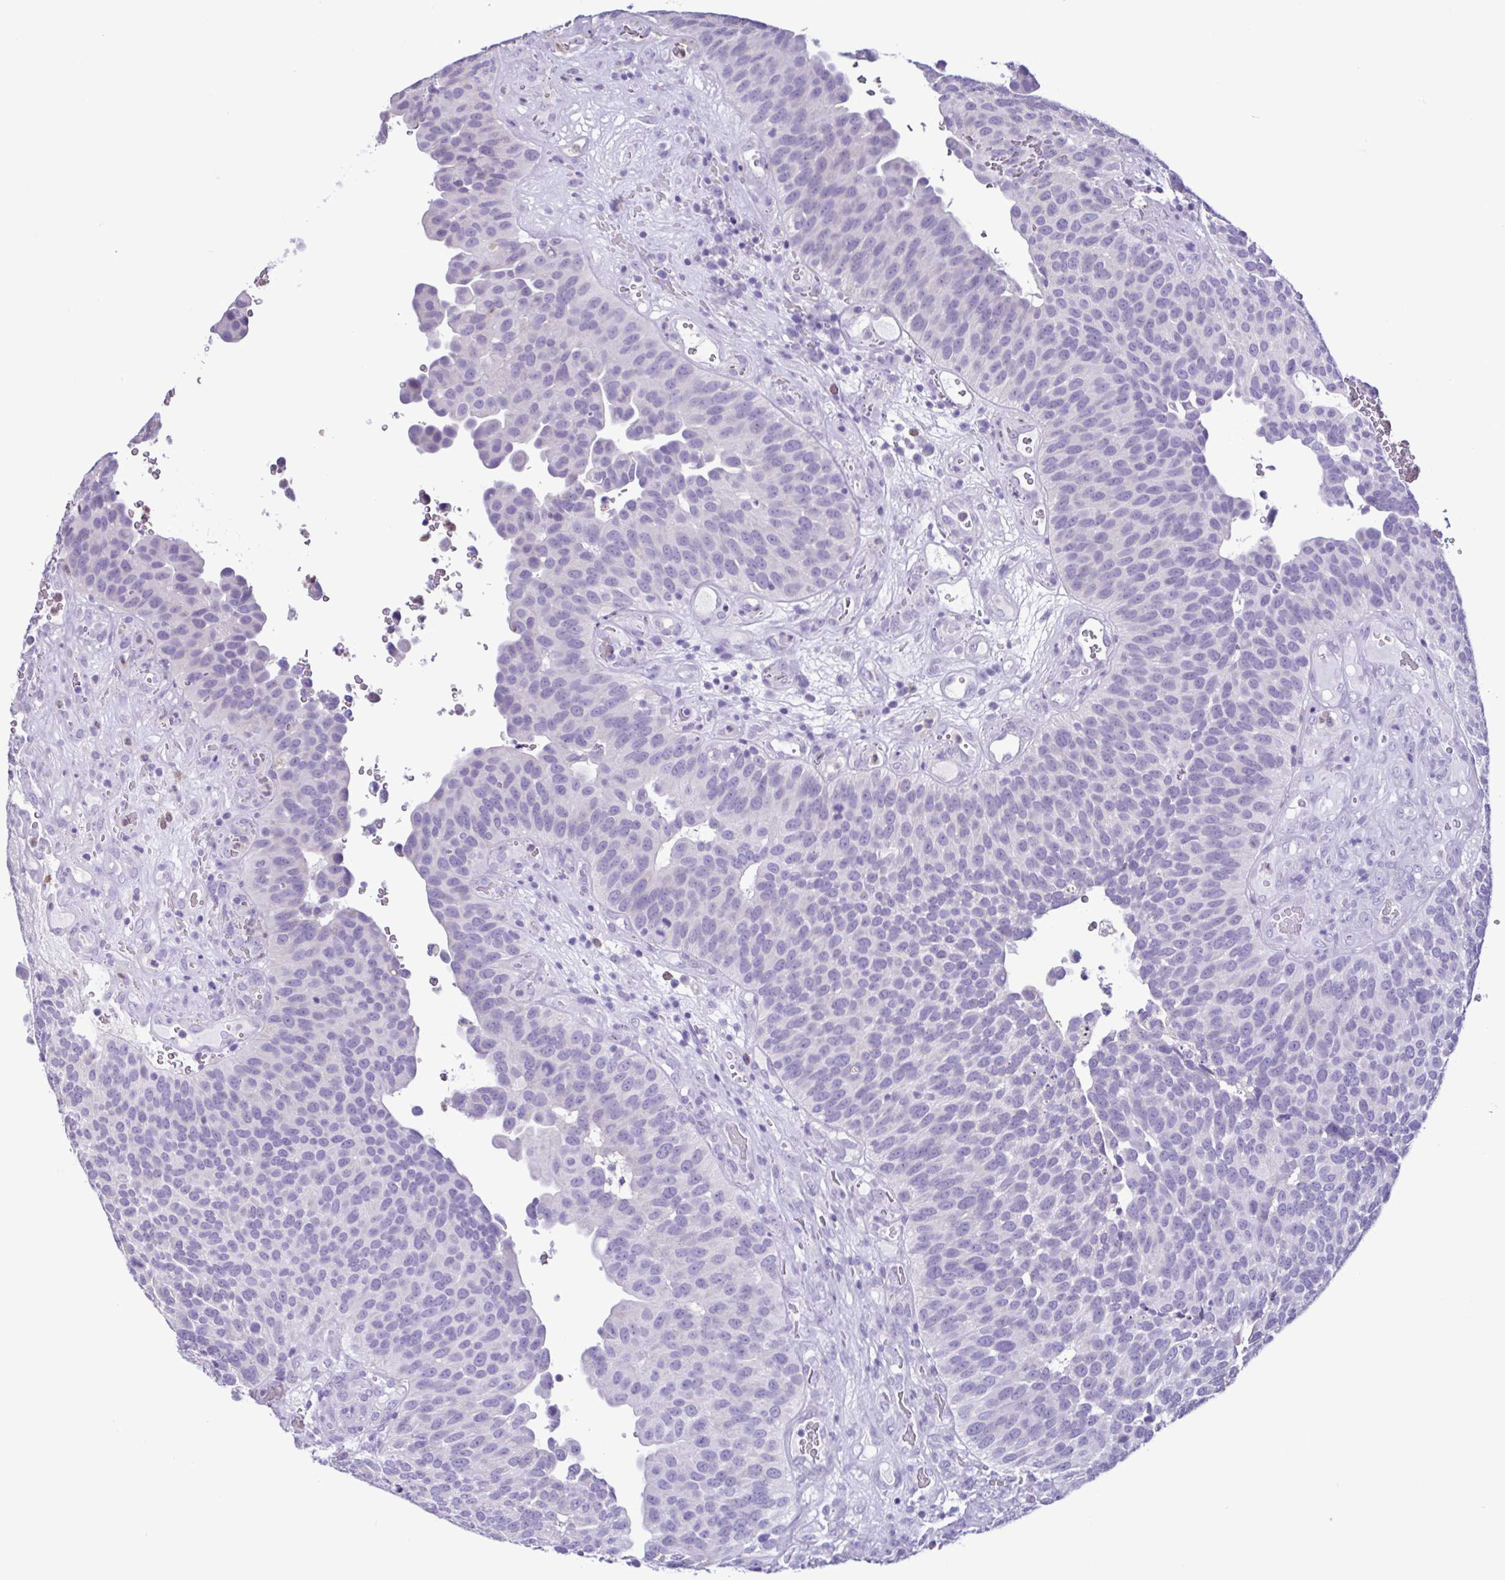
{"staining": {"intensity": "negative", "quantity": "none", "location": "none"}, "tissue": "urothelial cancer", "cell_type": "Tumor cells", "image_type": "cancer", "snomed": [{"axis": "morphology", "description": "Urothelial carcinoma, Low grade"}, {"axis": "topography", "description": "Urinary bladder"}], "caption": "Tumor cells show no significant protein staining in low-grade urothelial carcinoma.", "gene": "CBY2", "patient": {"sex": "male", "age": 76}}